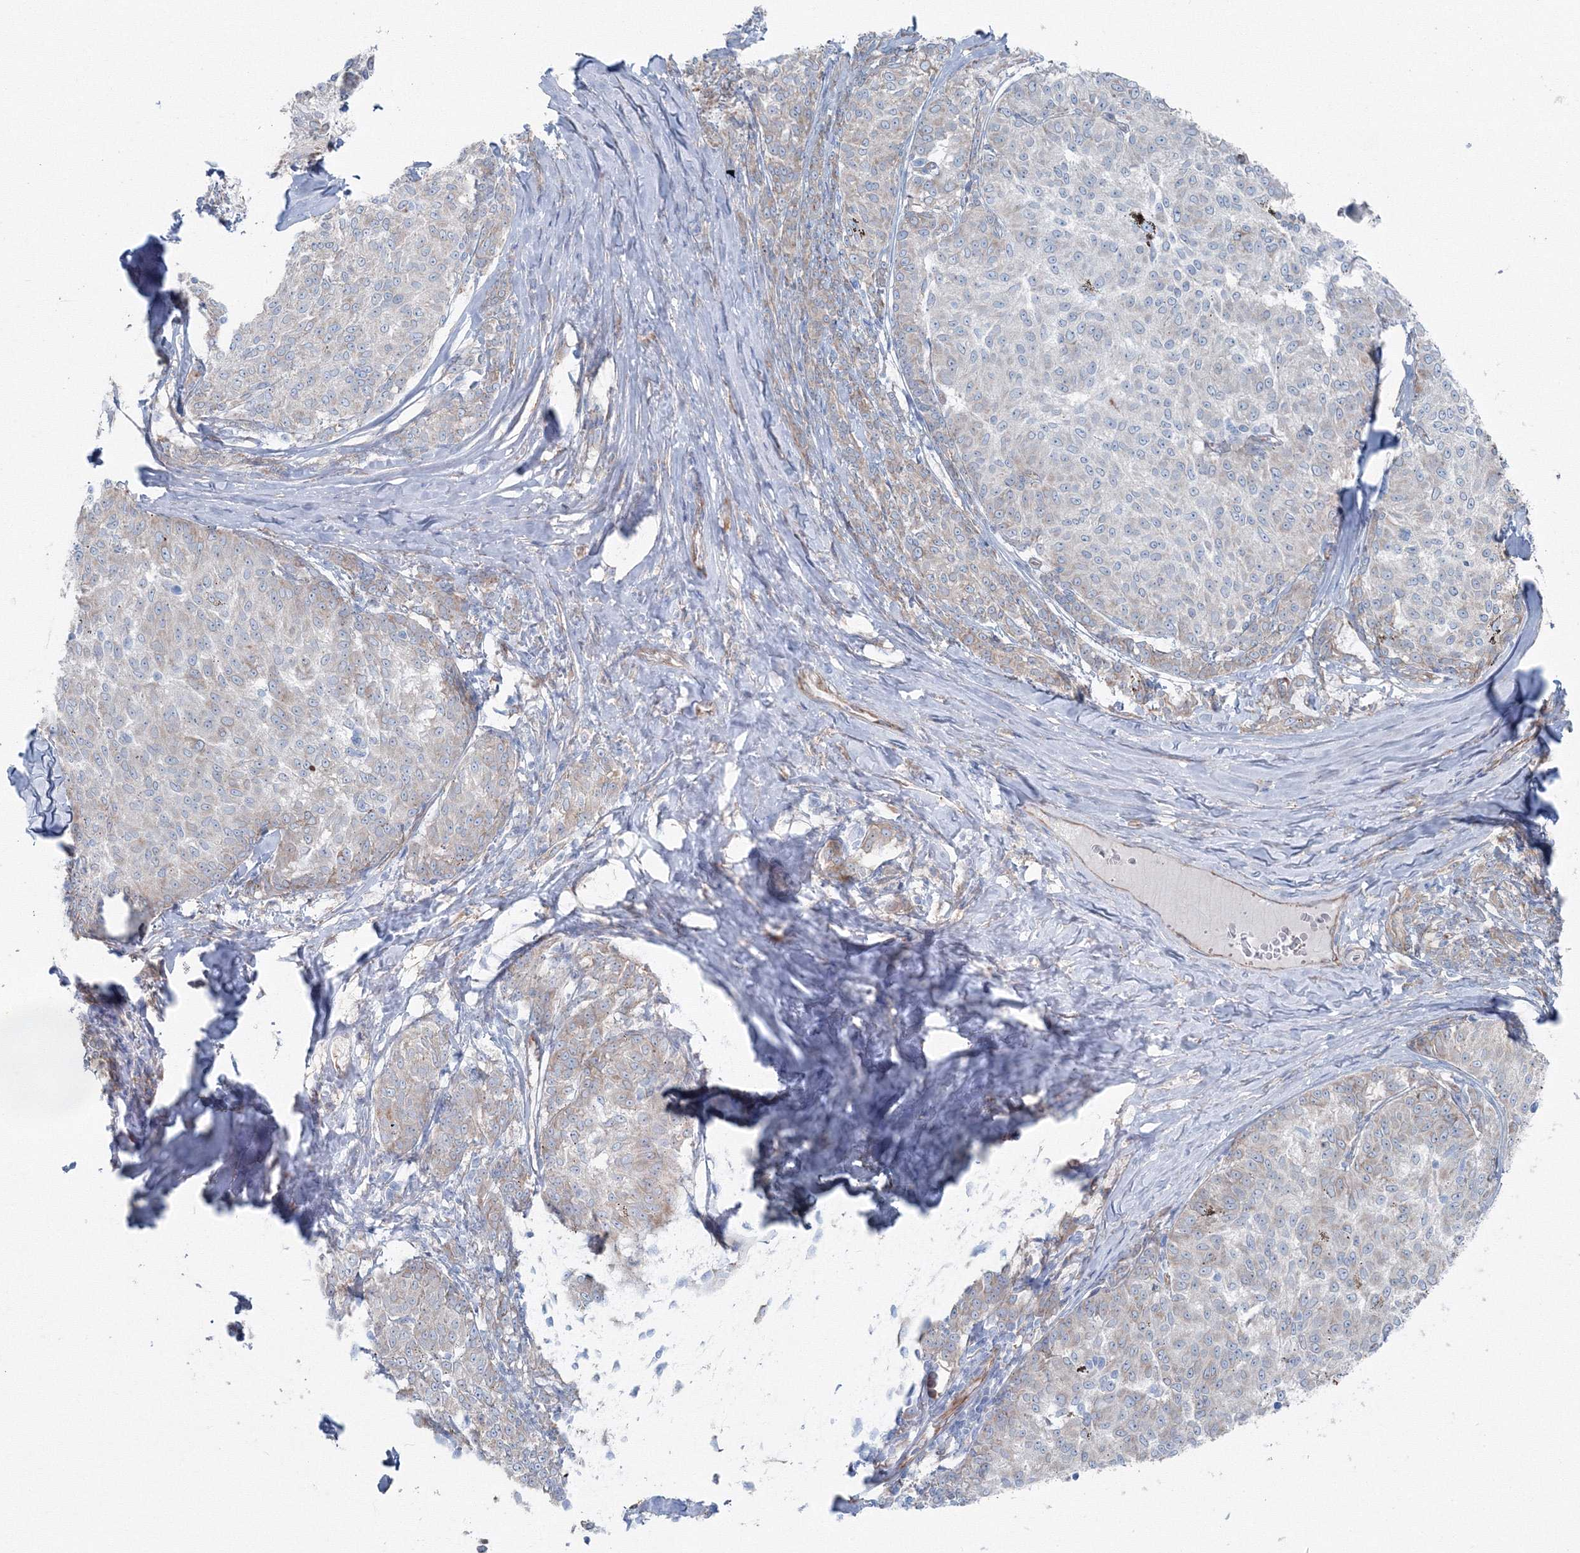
{"staining": {"intensity": "weak", "quantity": "<25%", "location": "cytoplasmic/membranous"}, "tissue": "melanoma", "cell_type": "Tumor cells", "image_type": "cancer", "snomed": [{"axis": "morphology", "description": "Malignant melanoma, NOS"}, {"axis": "topography", "description": "Skin"}], "caption": "Immunohistochemical staining of malignant melanoma shows no significant staining in tumor cells.", "gene": "RCN1", "patient": {"sex": "female", "age": 72}}